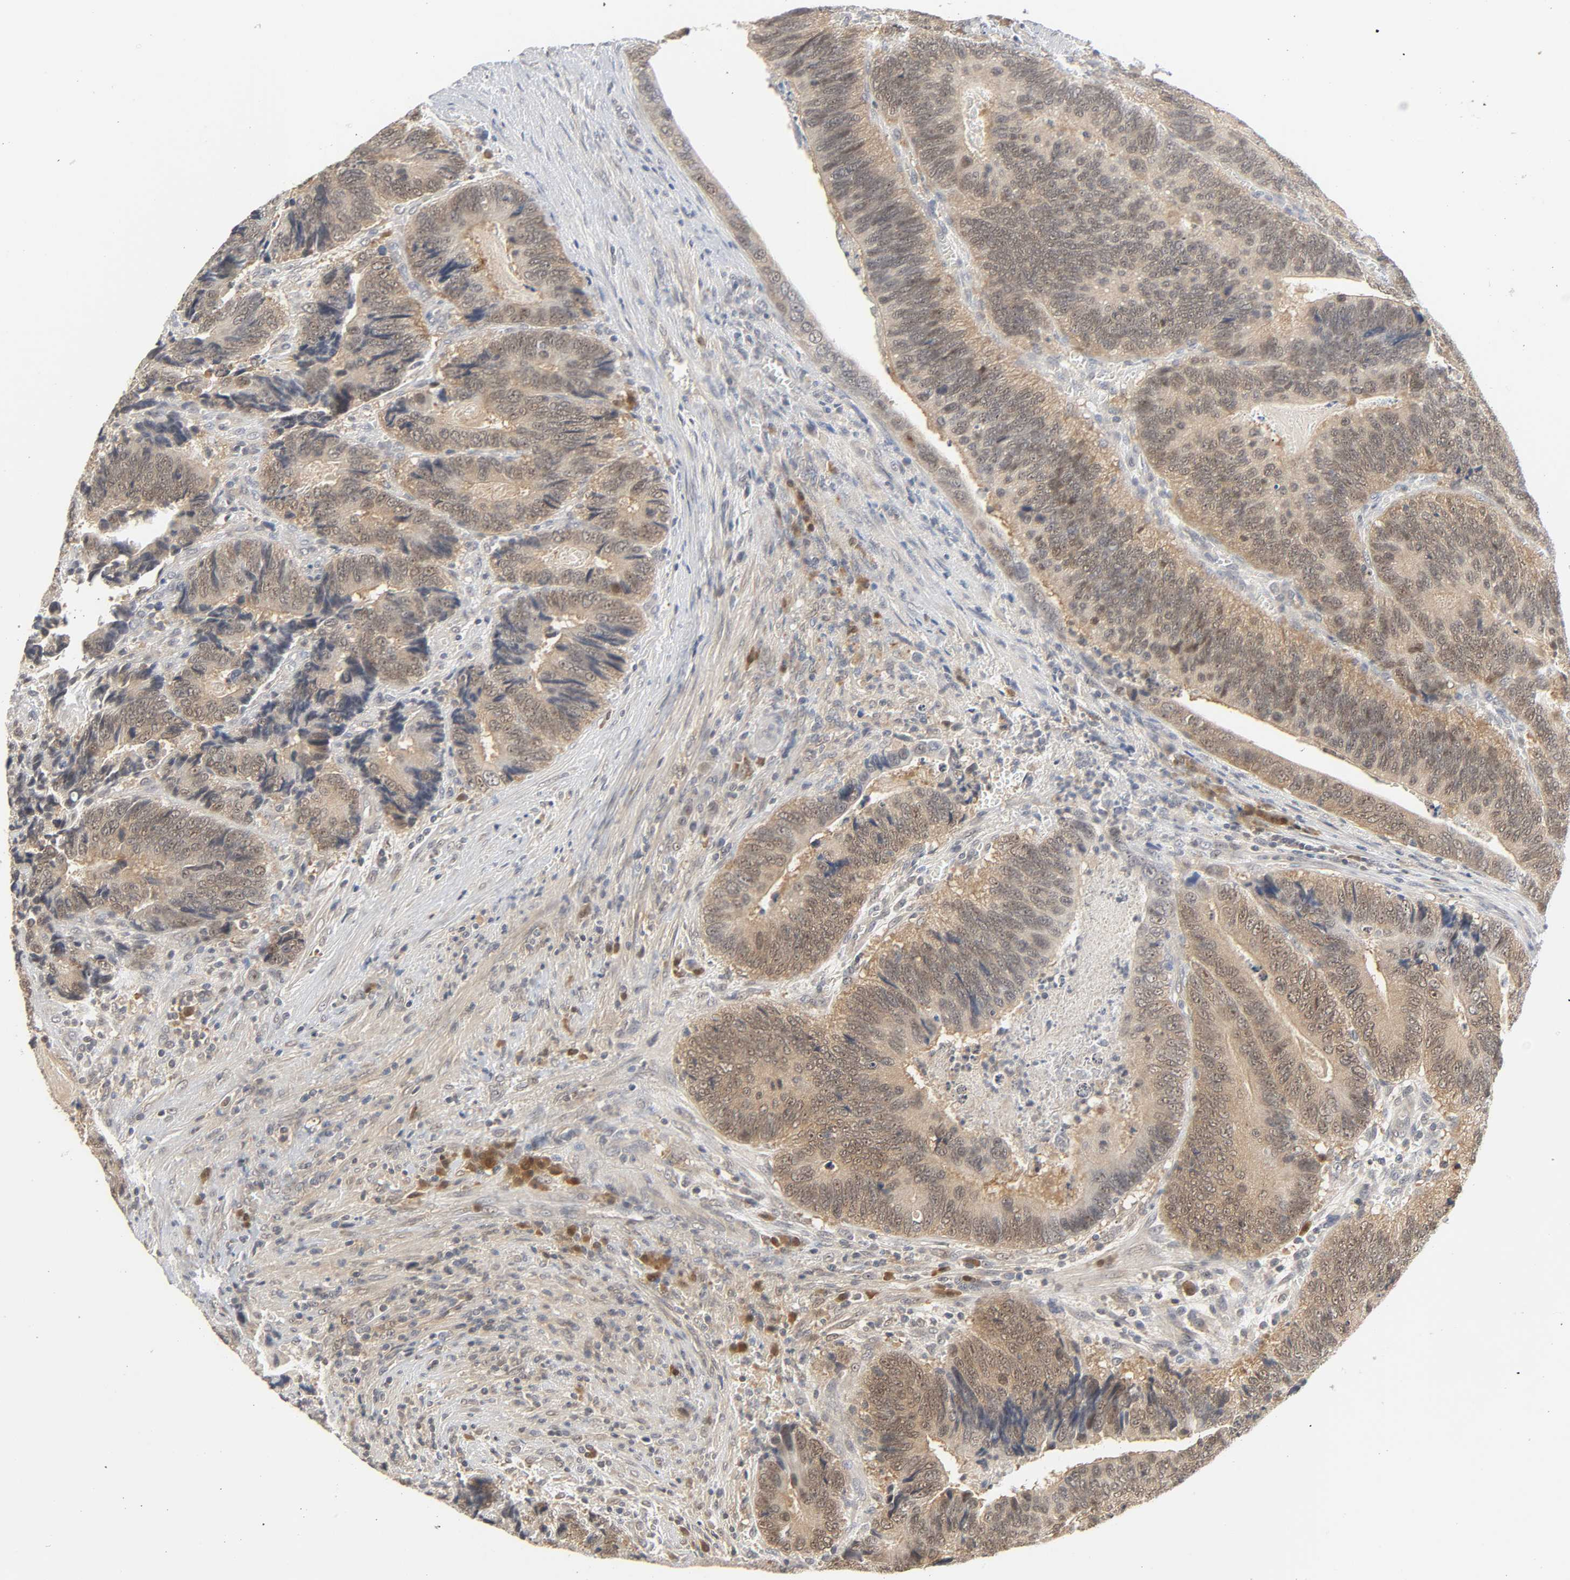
{"staining": {"intensity": "weak", "quantity": ">75%", "location": "cytoplasmic/membranous"}, "tissue": "colorectal cancer", "cell_type": "Tumor cells", "image_type": "cancer", "snomed": [{"axis": "morphology", "description": "Adenocarcinoma, NOS"}, {"axis": "topography", "description": "Colon"}], "caption": "An IHC photomicrograph of neoplastic tissue is shown. Protein staining in brown labels weak cytoplasmic/membranous positivity in colorectal adenocarcinoma within tumor cells. The staining was performed using DAB to visualize the protein expression in brown, while the nuclei were stained in blue with hematoxylin (Magnification: 20x).", "gene": "MIF", "patient": {"sex": "male", "age": 72}}